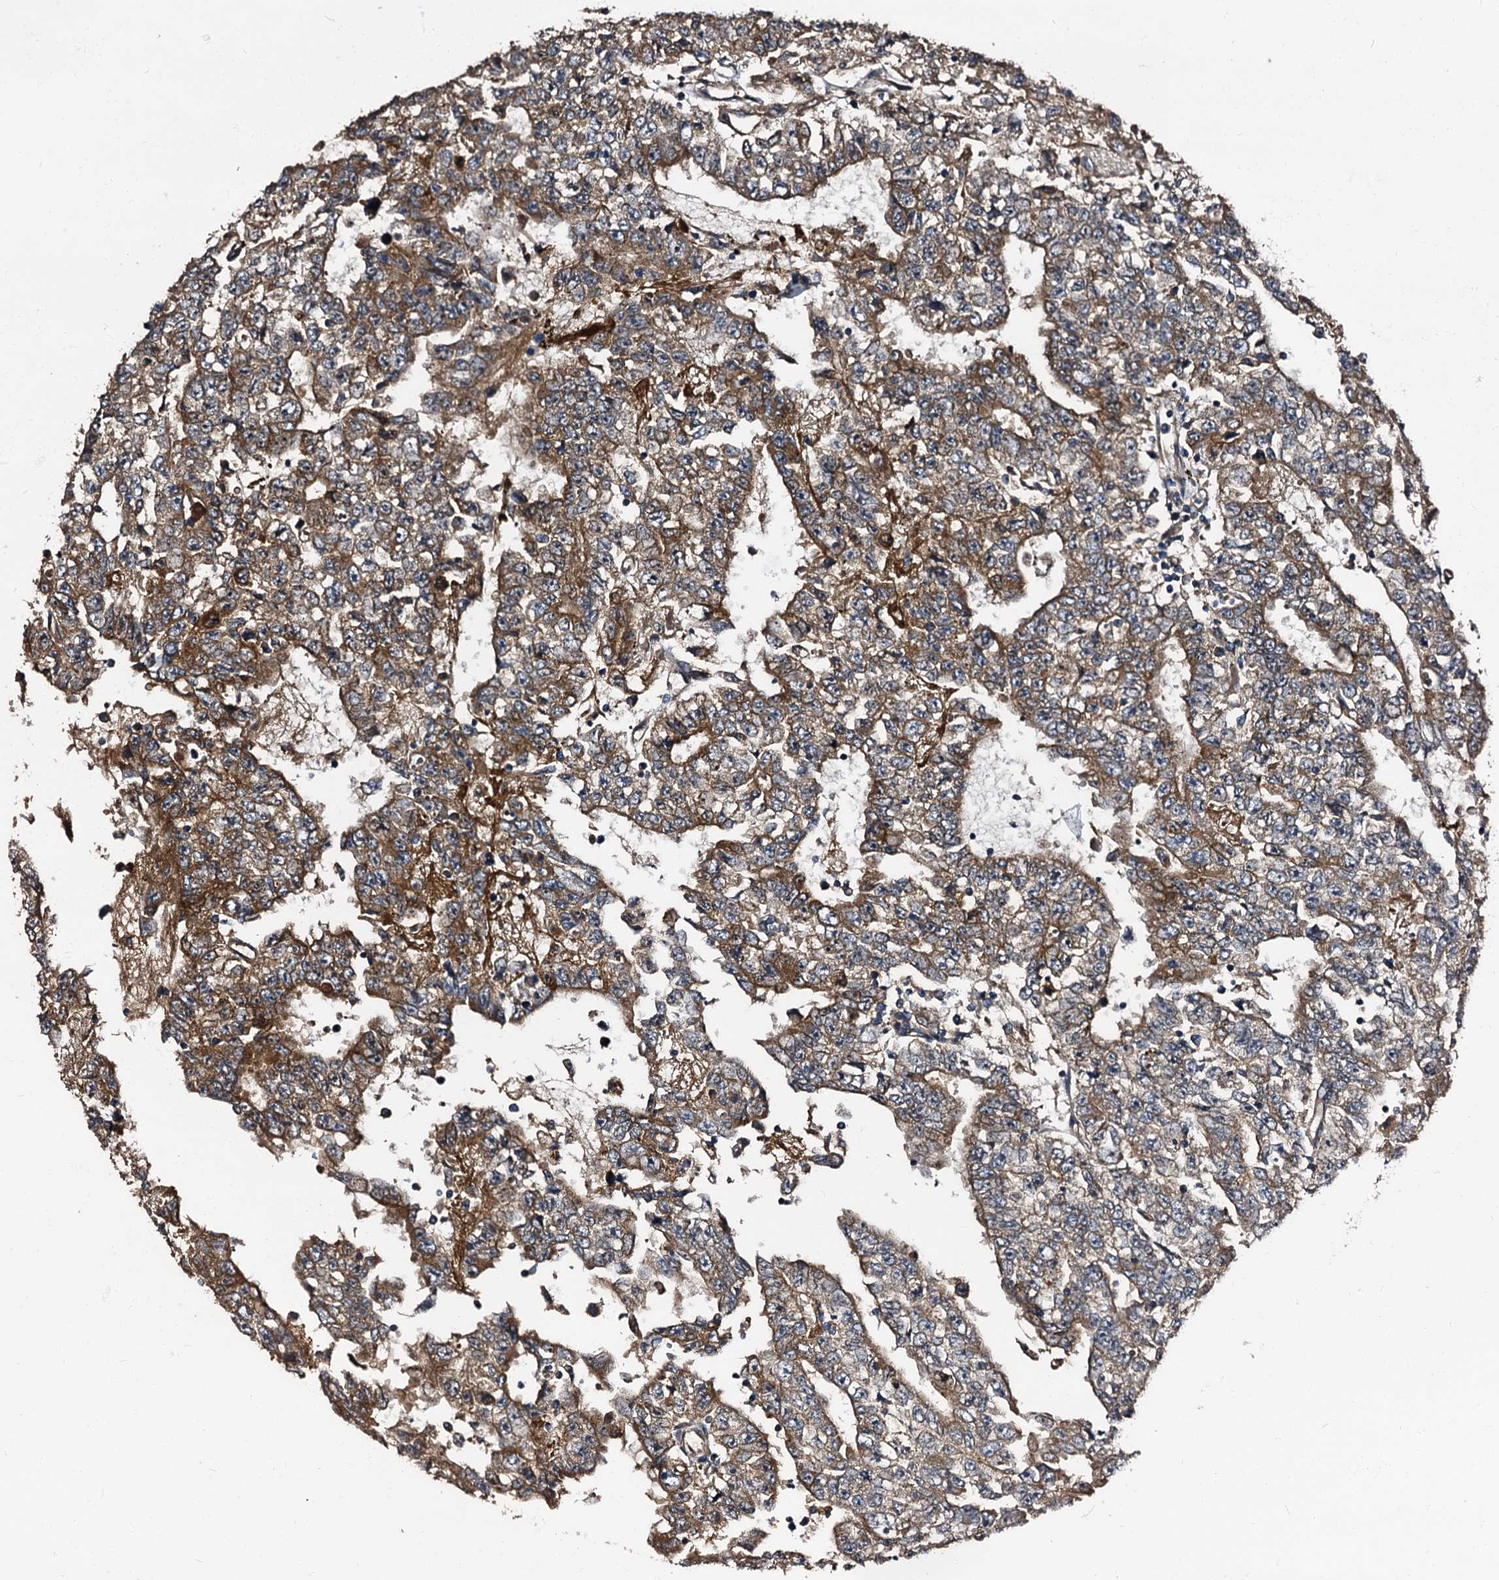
{"staining": {"intensity": "moderate", "quantity": ">75%", "location": "cytoplasmic/membranous"}, "tissue": "testis cancer", "cell_type": "Tumor cells", "image_type": "cancer", "snomed": [{"axis": "morphology", "description": "Carcinoma, Embryonal, NOS"}, {"axis": "topography", "description": "Testis"}], "caption": "High-magnification brightfield microscopy of testis cancer stained with DAB (3,3'-diaminobenzidine) (brown) and counterstained with hematoxylin (blue). tumor cells exhibit moderate cytoplasmic/membranous staining is seen in about>75% of cells.", "gene": "PEX5", "patient": {"sex": "male", "age": 25}}